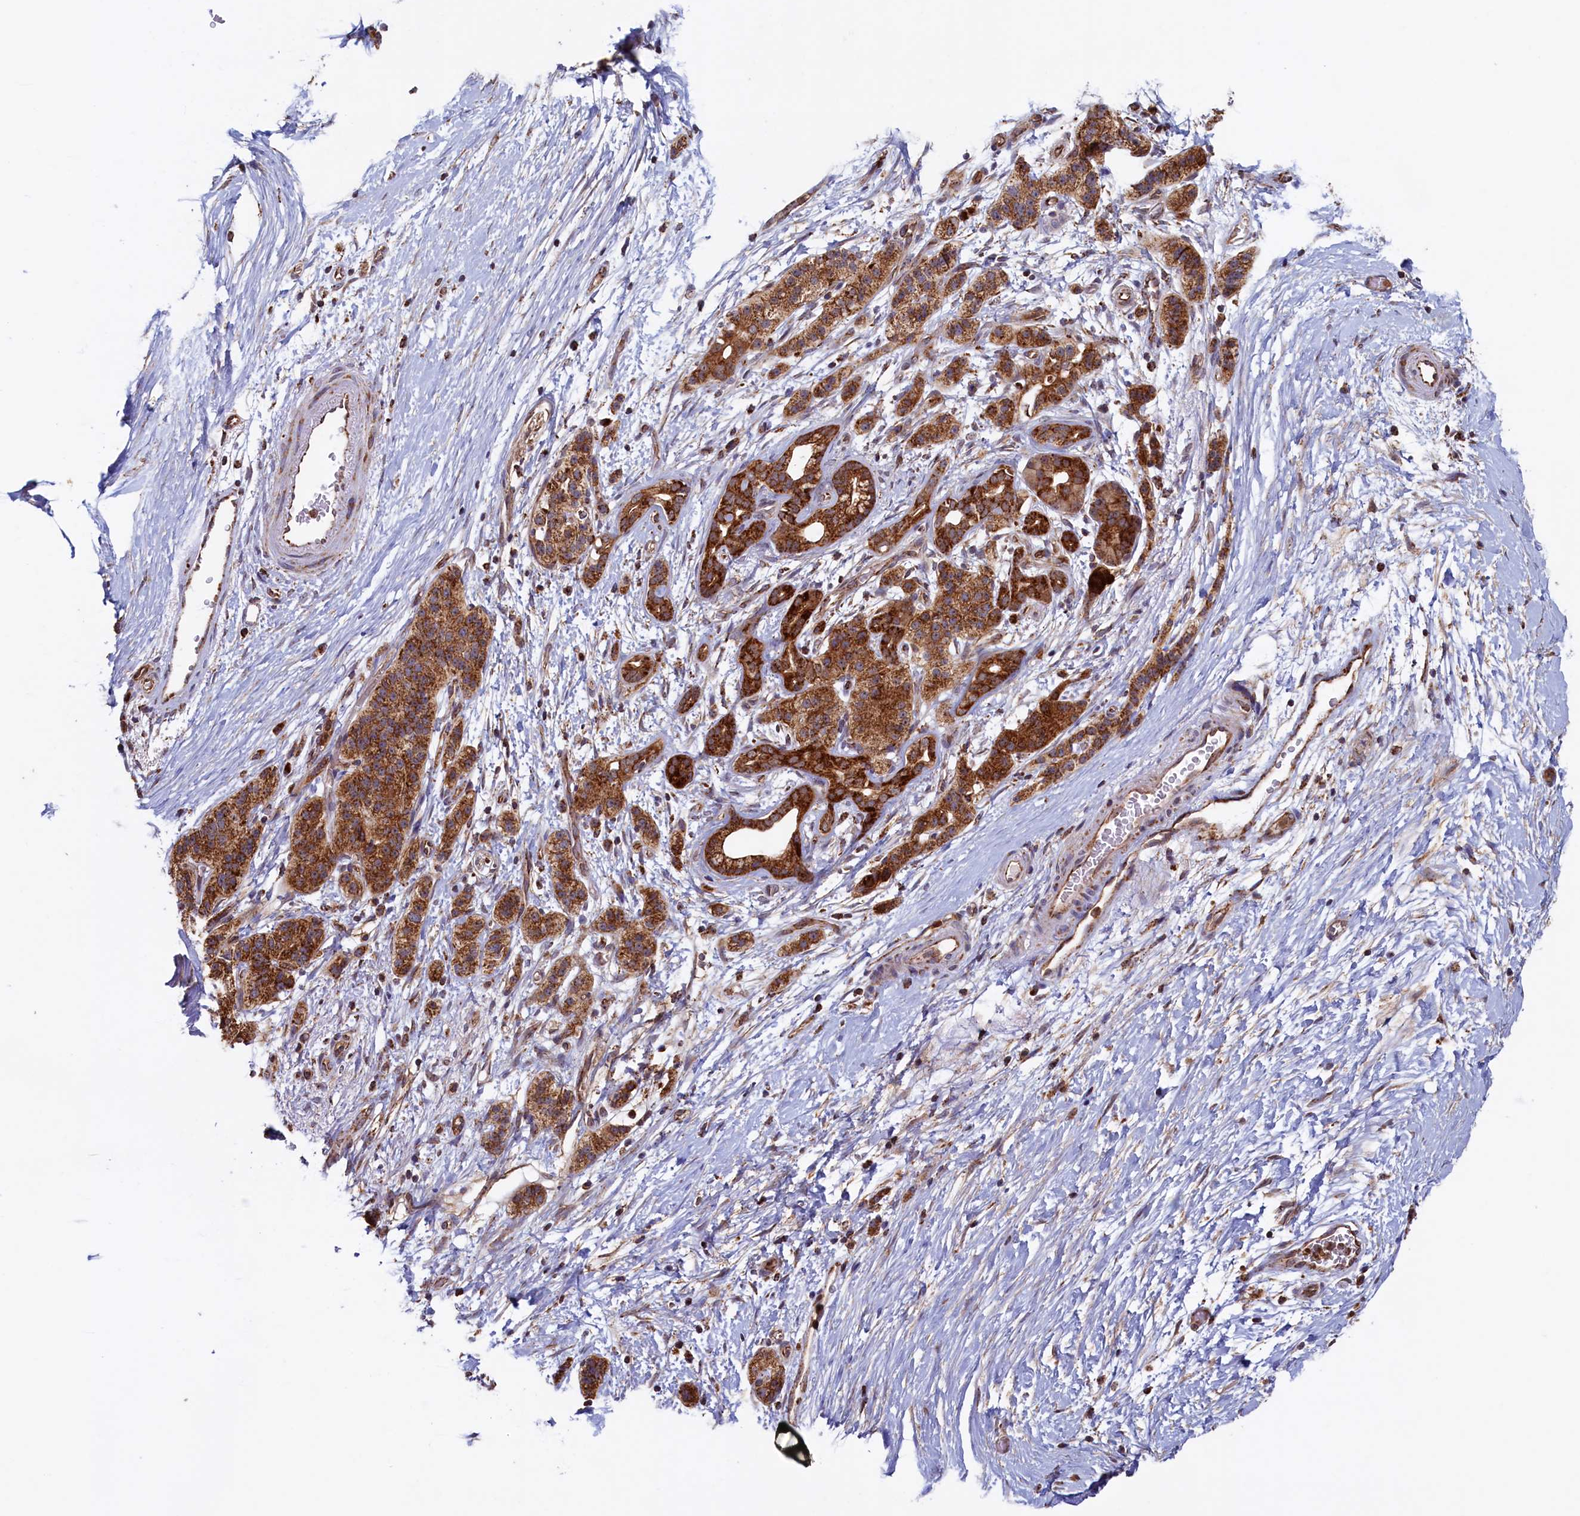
{"staining": {"intensity": "strong", "quantity": ">75%", "location": "cytoplasmic/membranous"}, "tissue": "pancreatic cancer", "cell_type": "Tumor cells", "image_type": "cancer", "snomed": [{"axis": "morphology", "description": "Adenocarcinoma, NOS"}, {"axis": "topography", "description": "Pancreas"}], "caption": "Brown immunohistochemical staining in human adenocarcinoma (pancreatic) displays strong cytoplasmic/membranous staining in about >75% of tumor cells.", "gene": "UBE3B", "patient": {"sex": "male", "age": 50}}